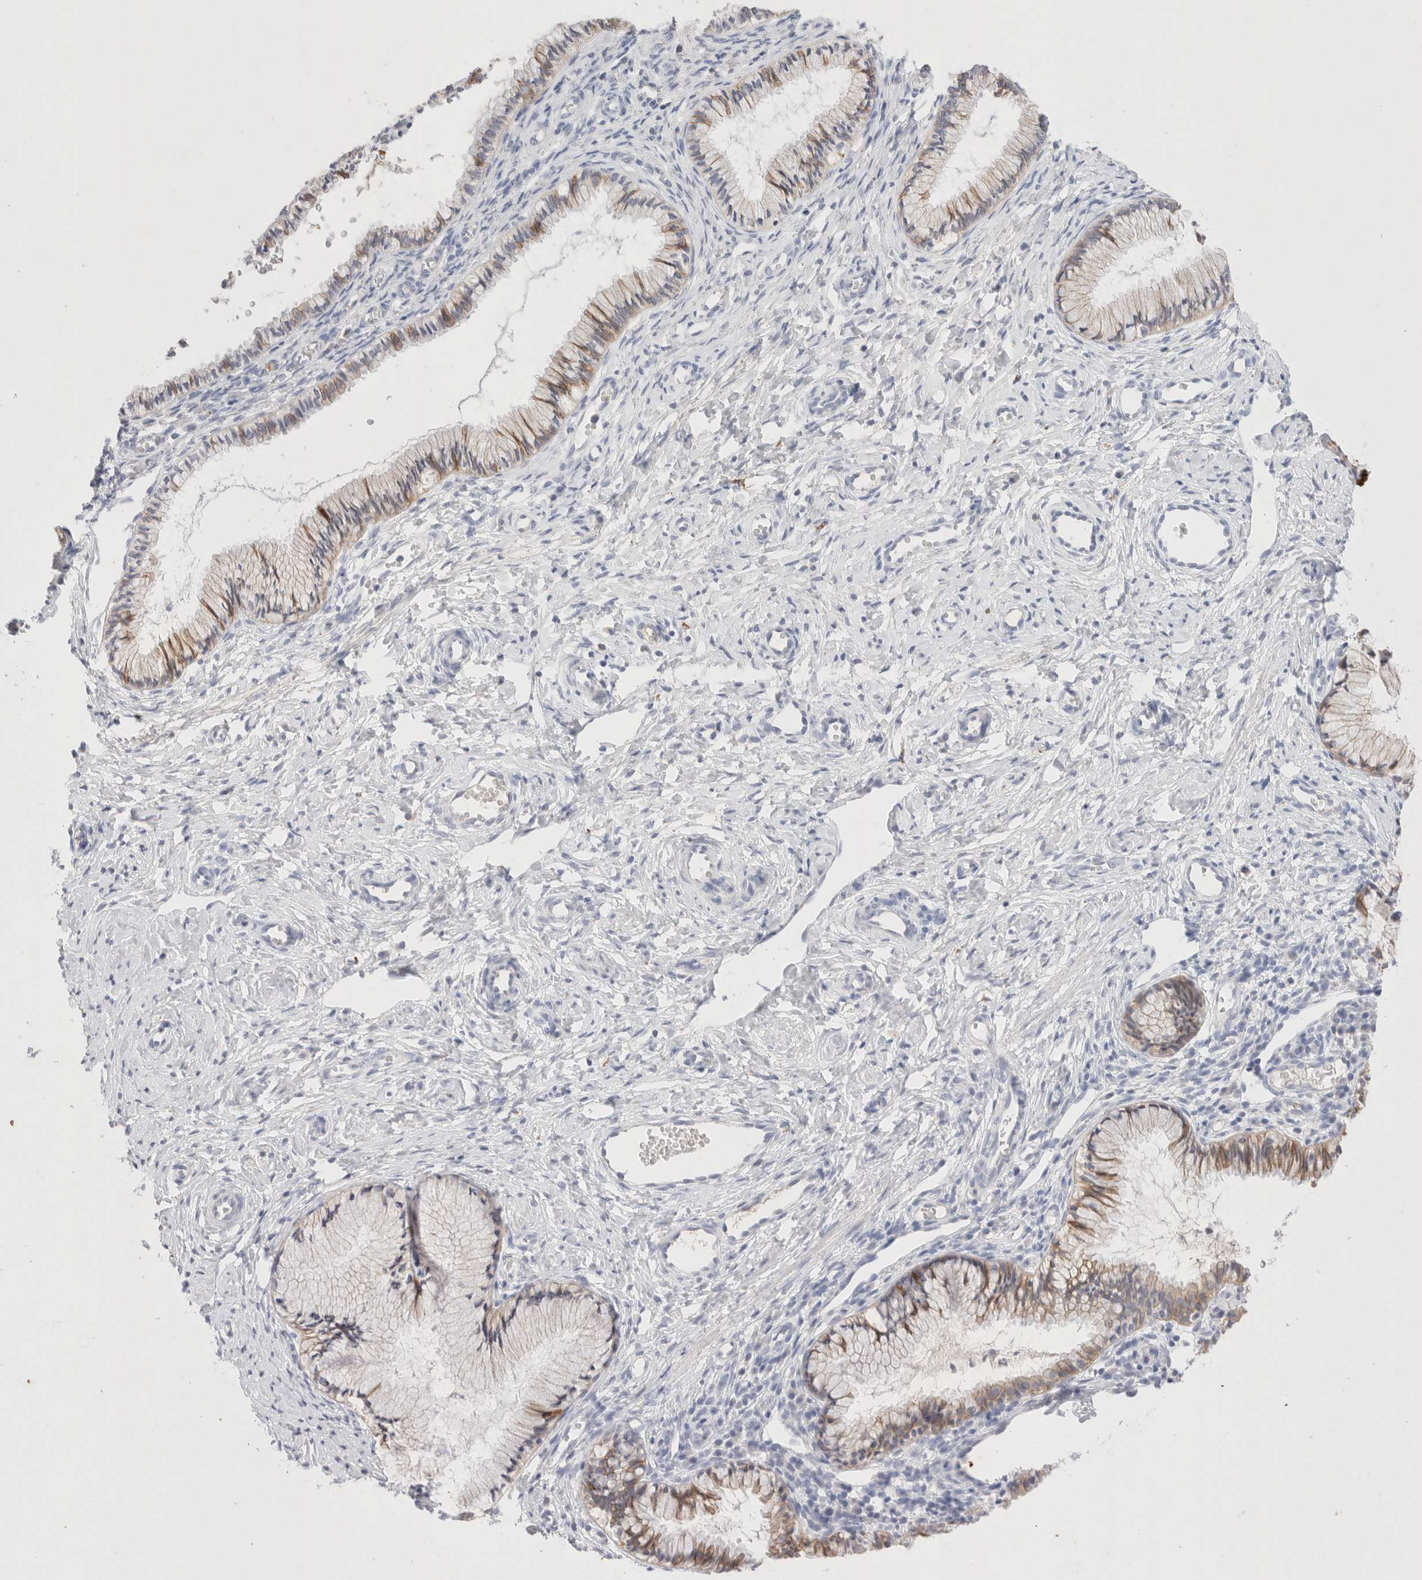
{"staining": {"intensity": "weak", "quantity": "25%-75%", "location": "cytoplasmic/membranous"}, "tissue": "cervix", "cell_type": "Glandular cells", "image_type": "normal", "snomed": [{"axis": "morphology", "description": "Normal tissue, NOS"}, {"axis": "topography", "description": "Cervix"}], "caption": "Glandular cells display low levels of weak cytoplasmic/membranous staining in approximately 25%-75% of cells in benign cervix.", "gene": "EPCAM", "patient": {"sex": "female", "age": 27}}